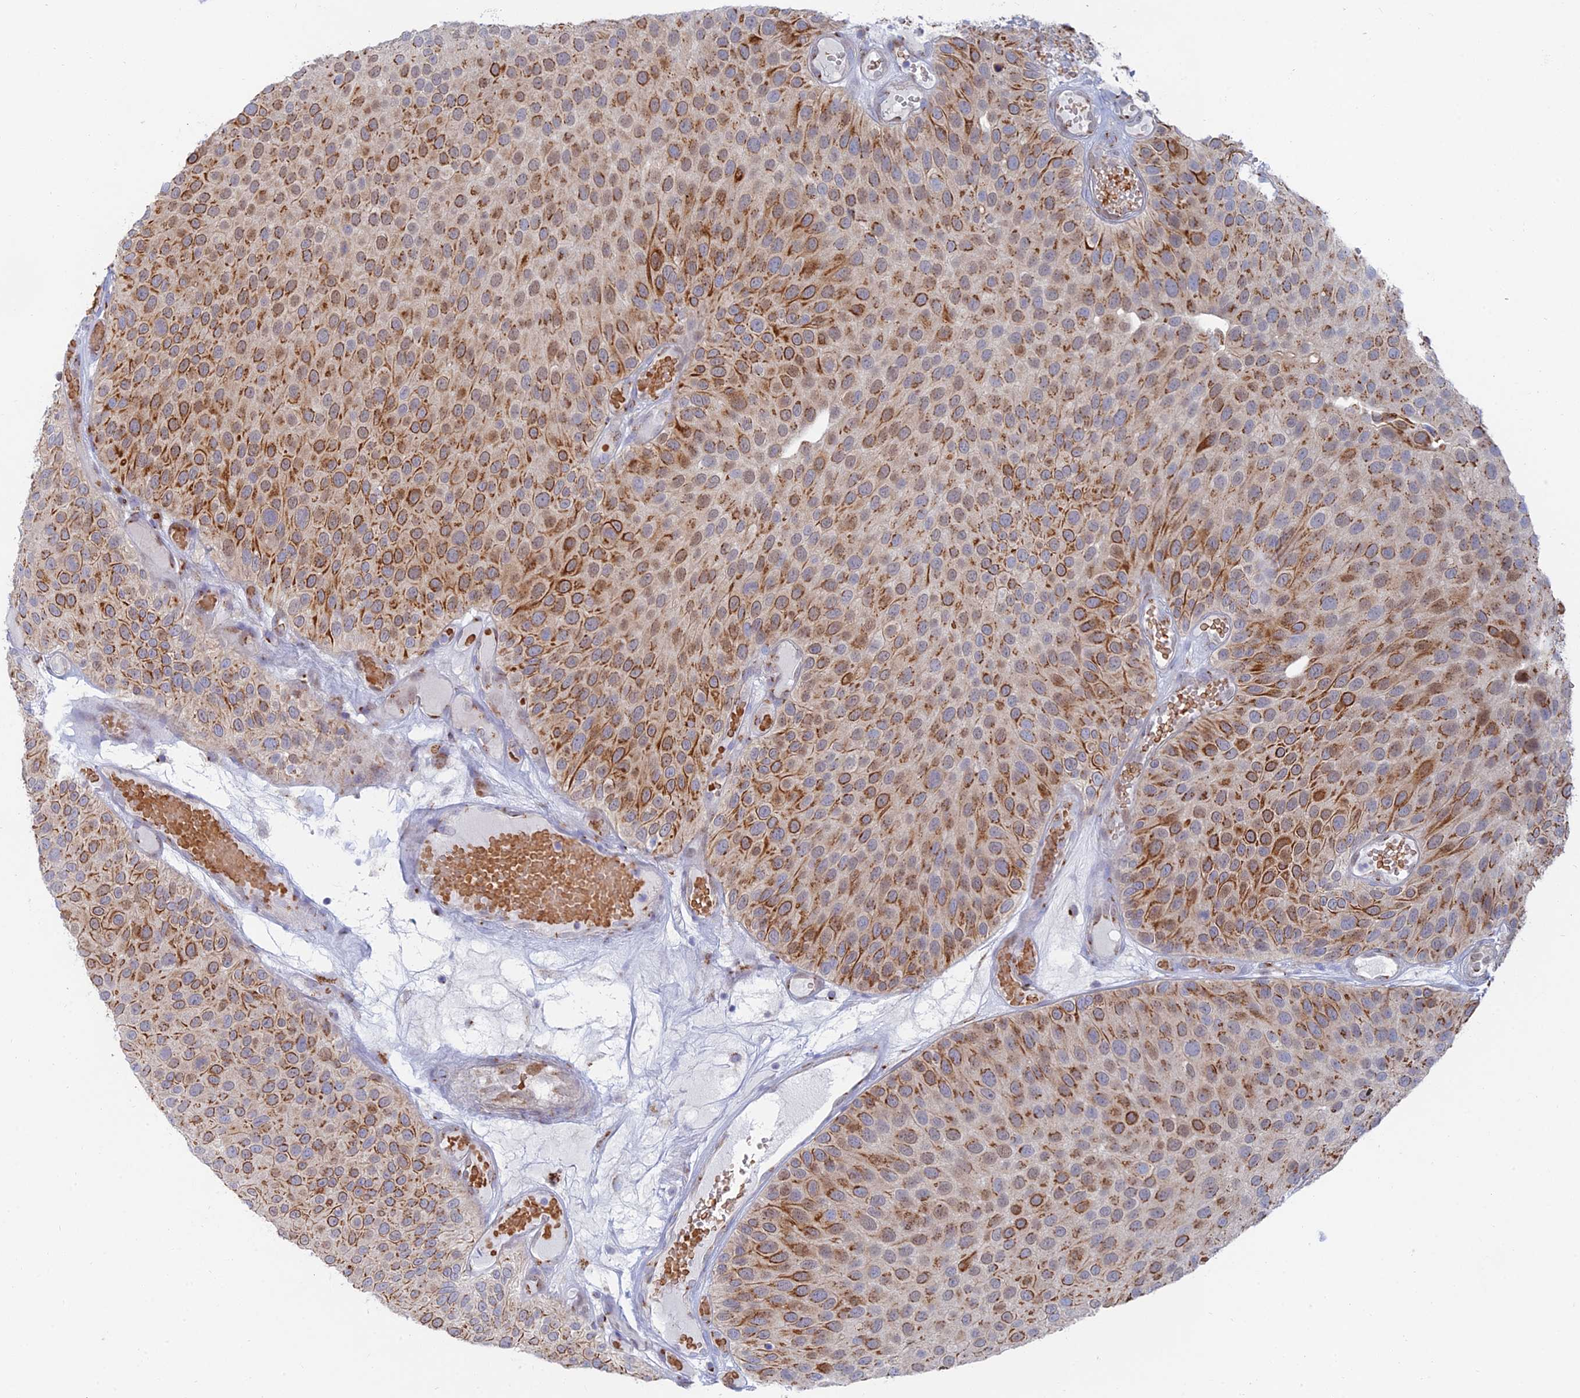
{"staining": {"intensity": "moderate", "quantity": ">75%", "location": "cytoplasmic/membranous"}, "tissue": "urothelial cancer", "cell_type": "Tumor cells", "image_type": "cancer", "snomed": [{"axis": "morphology", "description": "Urothelial carcinoma, Low grade"}, {"axis": "topography", "description": "Urinary bladder"}], "caption": "Immunohistochemistry (IHC) (DAB) staining of urothelial carcinoma (low-grade) displays moderate cytoplasmic/membranous protein expression in approximately >75% of tumor cells. (Brightfield microscopy of DAB IHC at high magnification).", "gene": "HS2ST1", "patient": {"sex": "male", "age": 89}}